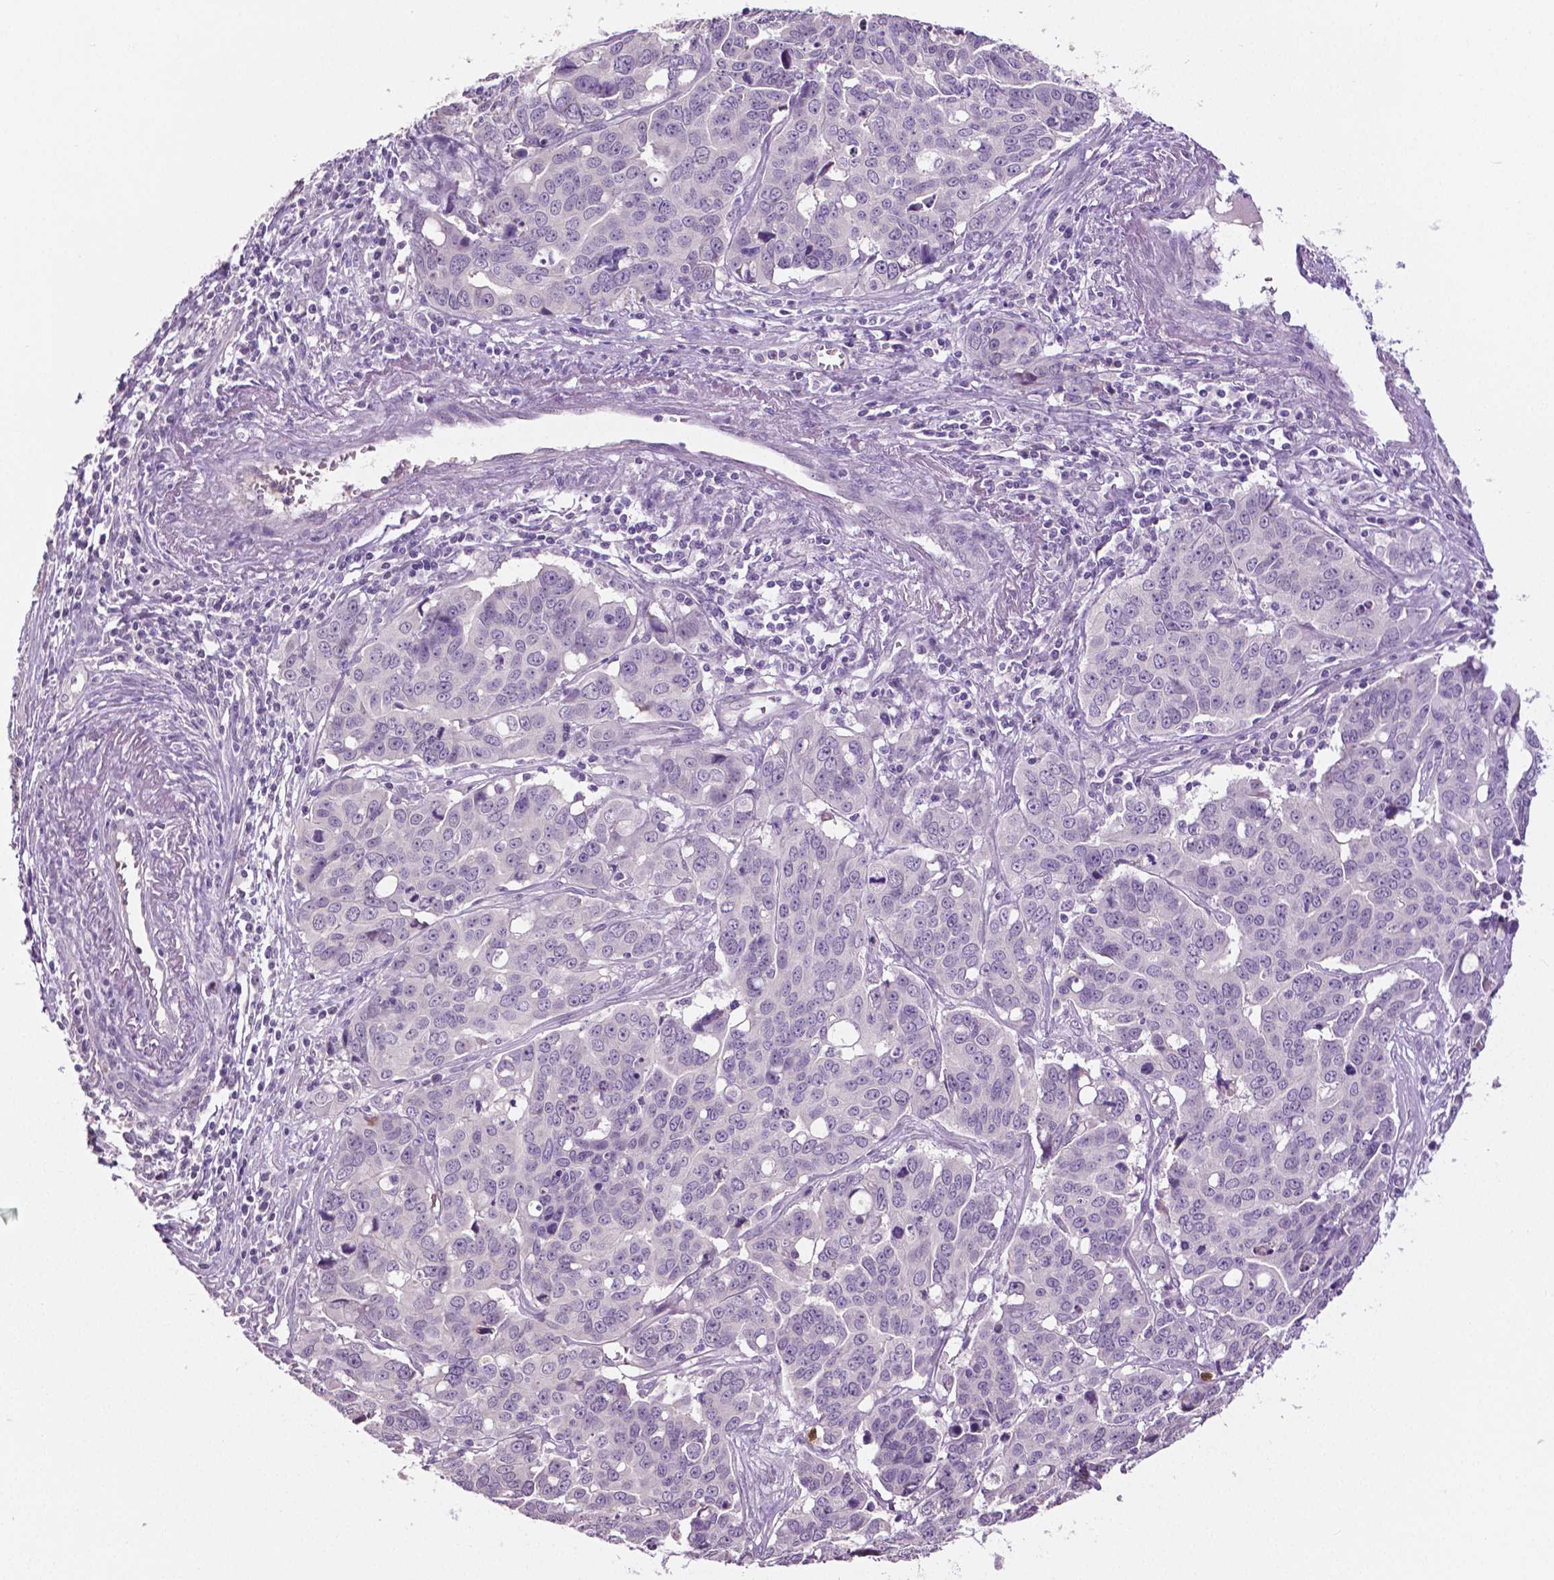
{"staining": {"intensity": "negative", "quantity": "none", "location": "none"}, "tissue": "ovarian cancer", "cell_type": "Tumor cells", "image_type": "cancer", "snomed": [{"axis": "morphology", "description": "Carcinoma, endometroid"}, {"axis": "topography", "description": "Ovary"}], "caption": "High magnification brightfield microscopy of endometroid carcinoma (ovarian) stained with DAB (3,3'-diaminobenzidine) (brown) and counterstained with hematoxylin (blue): tumor cells show no significant expression. (Brightfield microscopy of DAB immunohistochemistry at high magnification).", "gene": "PTPN5", "patient": {"sex": "female", "age": 78}}